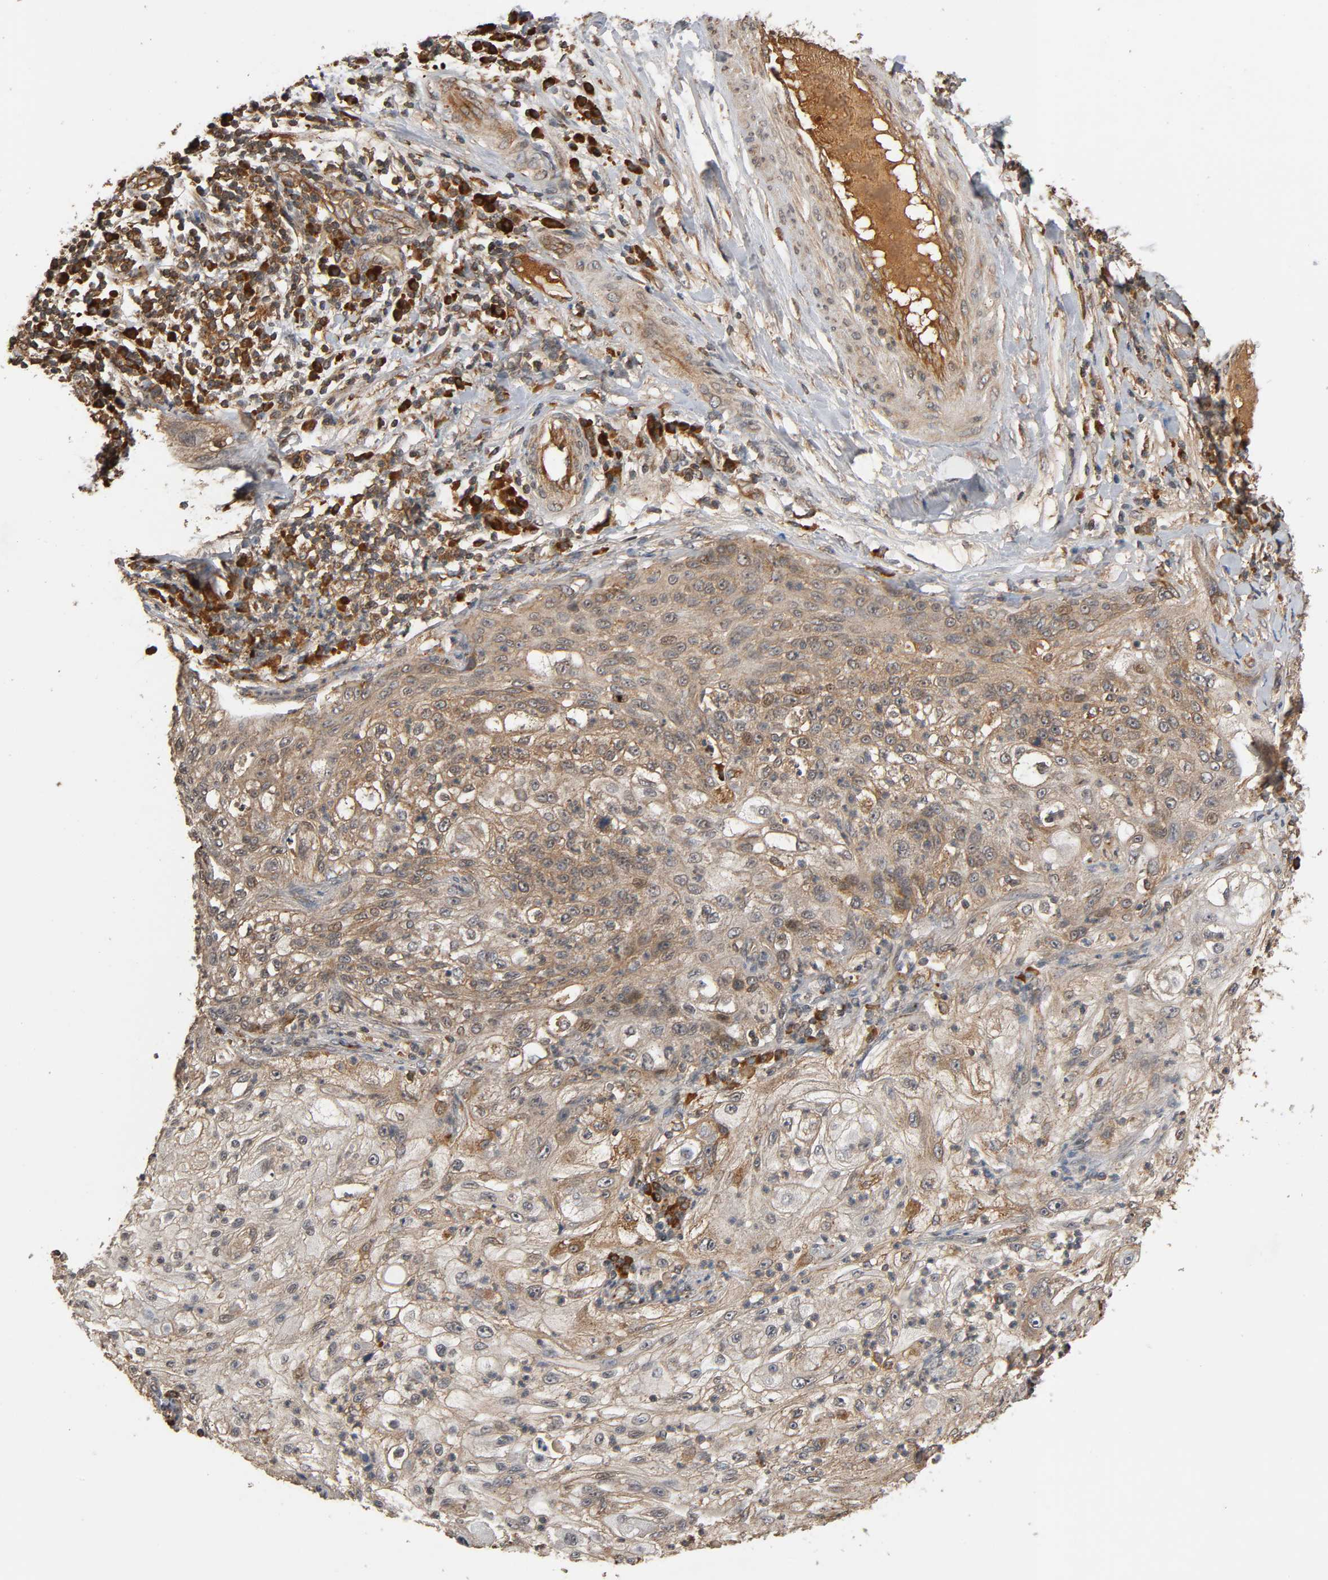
{"staining": {"intensity": "moderate", "quantity": ">75%", "location": "cytoplasmic/membranous"}, "tissue": "lung cancer", "cell_type": "Tumor cells", "image_type": "cancer", "snomed": [{"axis": "morphology", "description": "Inflammation, NOS"}, {"axis": "morphology", "description": "Squamous cell carcinoma, NOS"}, {"axis": "topography", "description": "Lymph node"}, {"axis": "topography", "description": "Soft tissue"}, {"axis": "topography", "description": "Lung"}], "caption": "Protein staining demonstrates moderate cytoplasmic/membranous positivity in about >75% of tumor cells in lung squamous cell carcinoma.", "gene": "MAP3K8", "patient": {"sex": "male", "age": 66}}